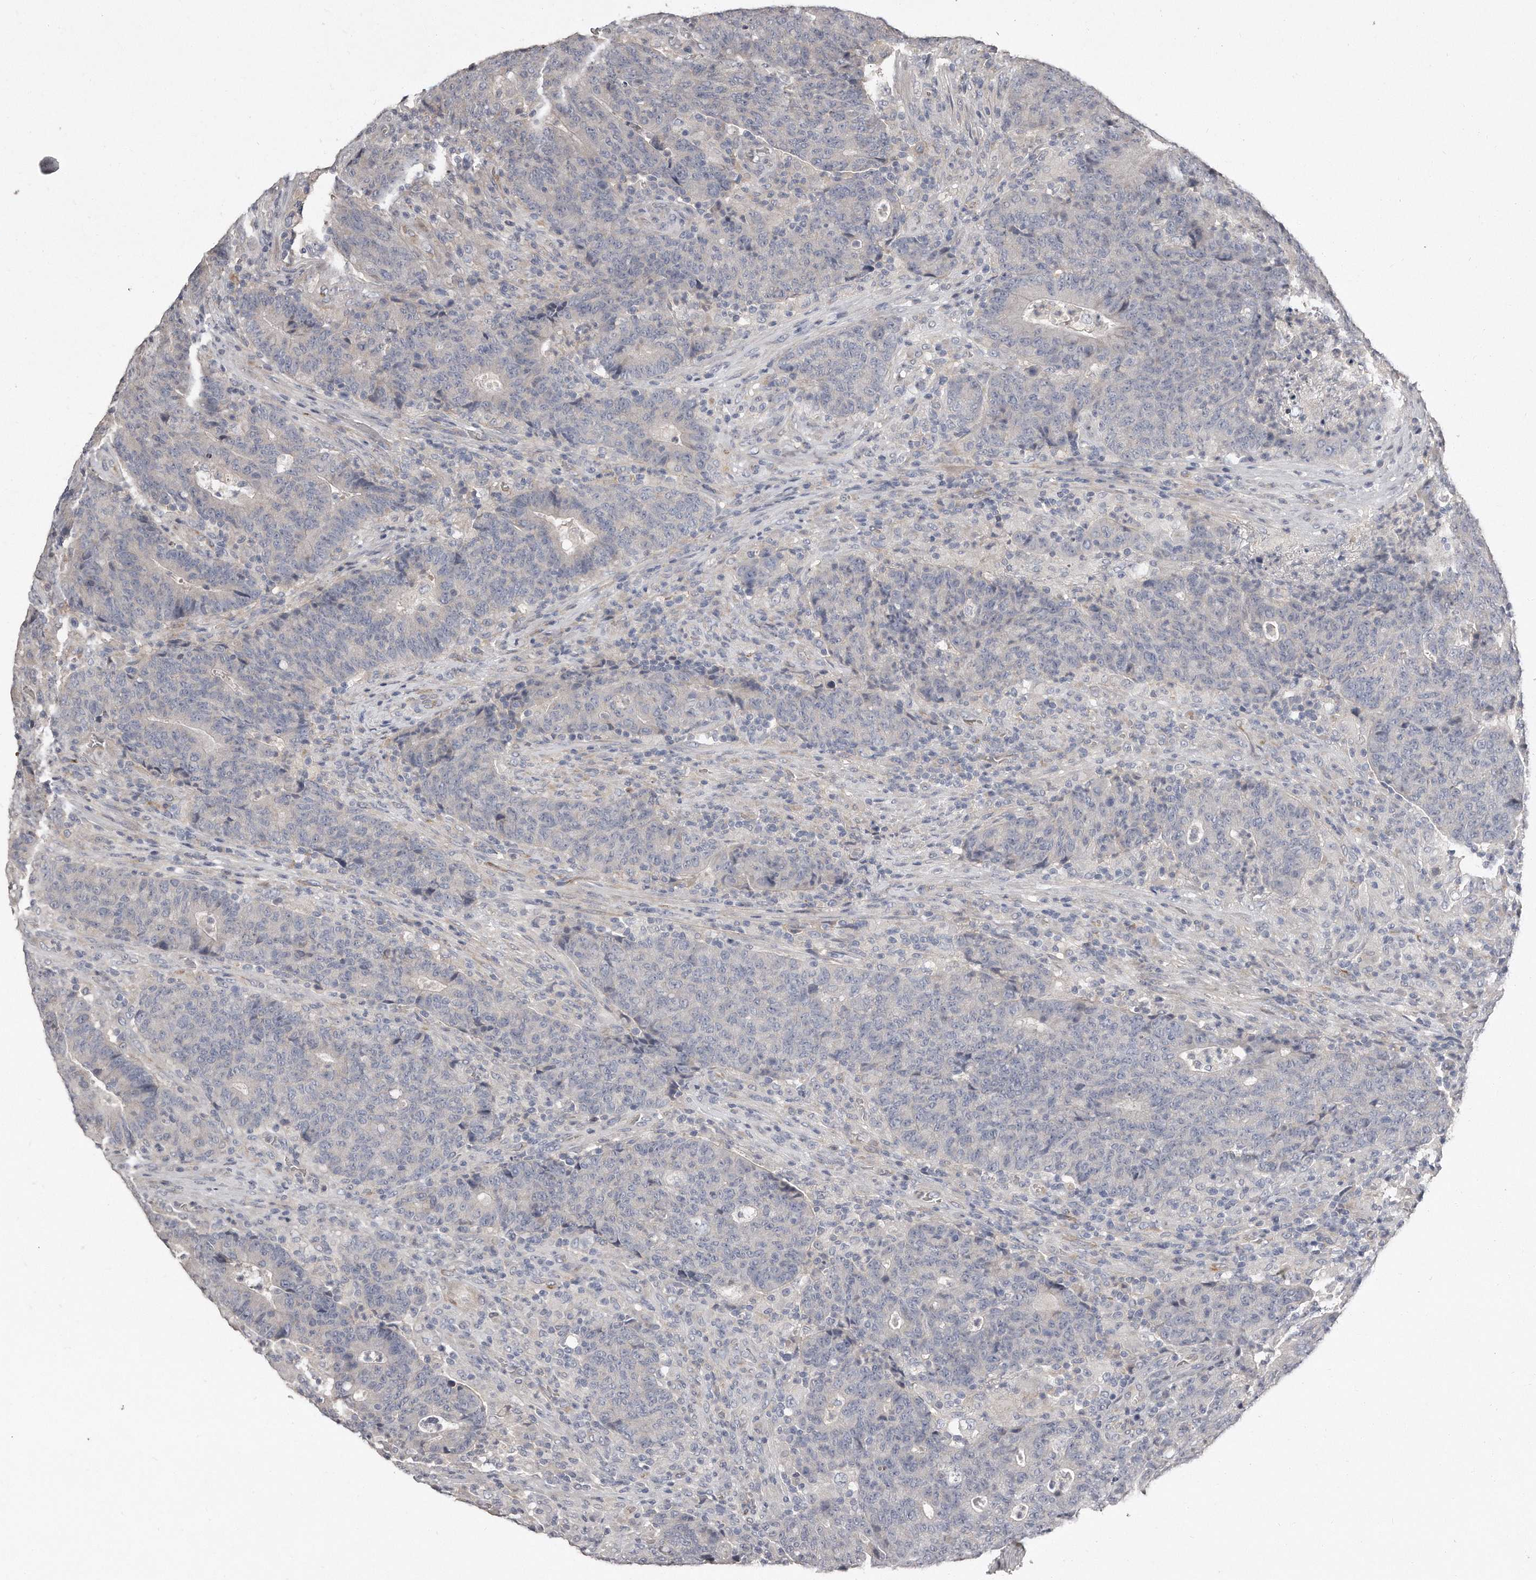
{"staining": {"intensity": "negative", "quantity": "none", "location": "none"}, "tissue": "colorectal cancer", "cell_type": "Tumor cells", "image_type": "cancer", "snomed": [{"axis": "morphology", "description": "Adenocarcinoma, NOS"}, {"axis": "topography", "description": "Colon"}], "caption": "Human colorectal cancer (adenocarcinoma) stained for a protein using immunohistochemistry (IHC) exhibits no staining in tumor cells.", "gene": "LMOD1", "patient": {"sex": "female", "age": 75}}